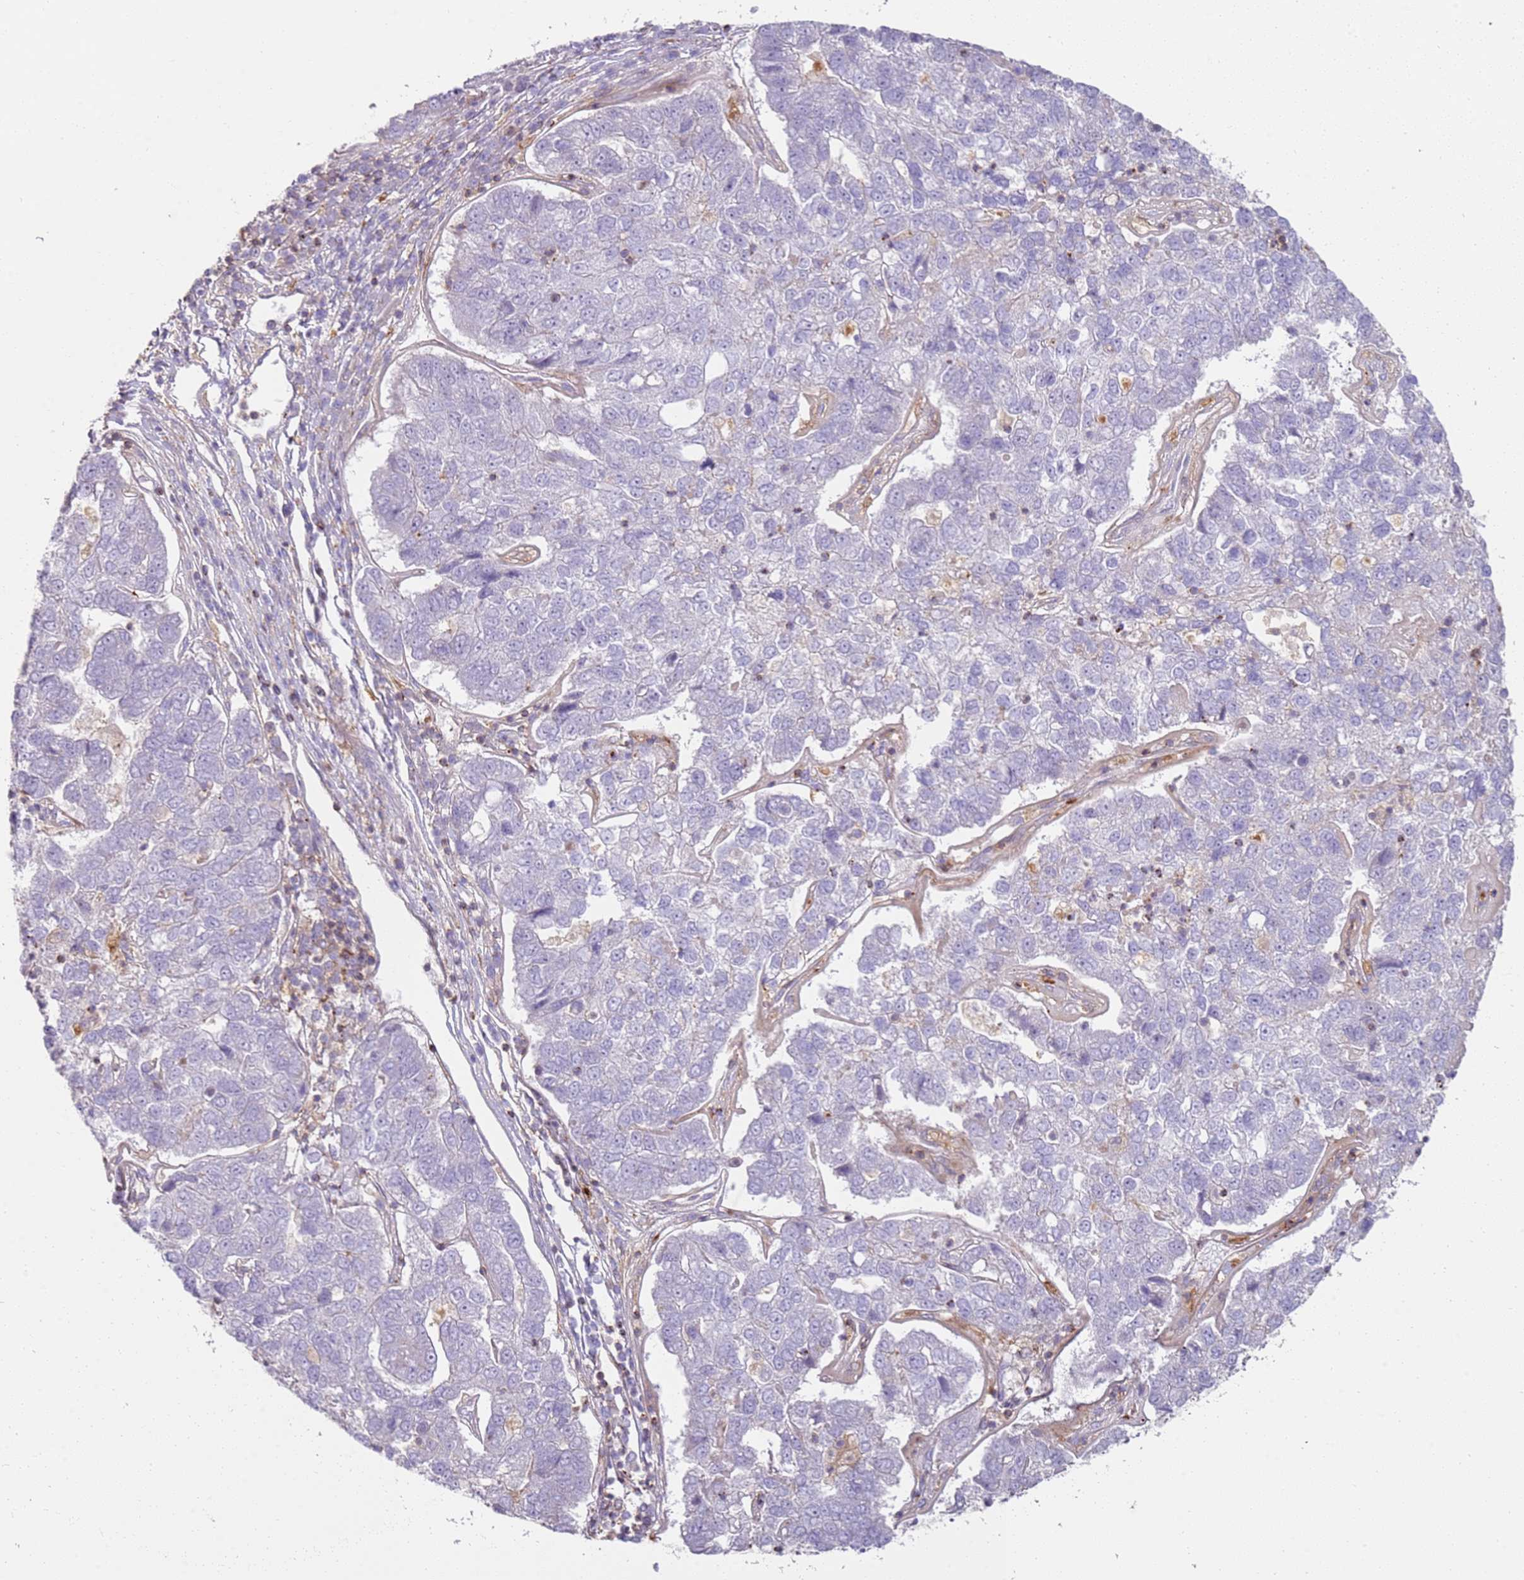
{"staining": {"intensity": "negative", "quantity": "none", "location": "none"}, "tissue": "pancreatic cancer", "cell_type": "Tumor cells", "image_type": "cancer", "snomed": [{"axis": "morphology", "description": "Adenocarcinoma, NOS"}, {"axis": "topography", "description": "Pancreas"}], "caption": "Tumor cells show no significant protein positivity in adenocarcinoma (pancreatic).", "gene": "FPR1", "patient": {"sex": "female", "age": 61}}